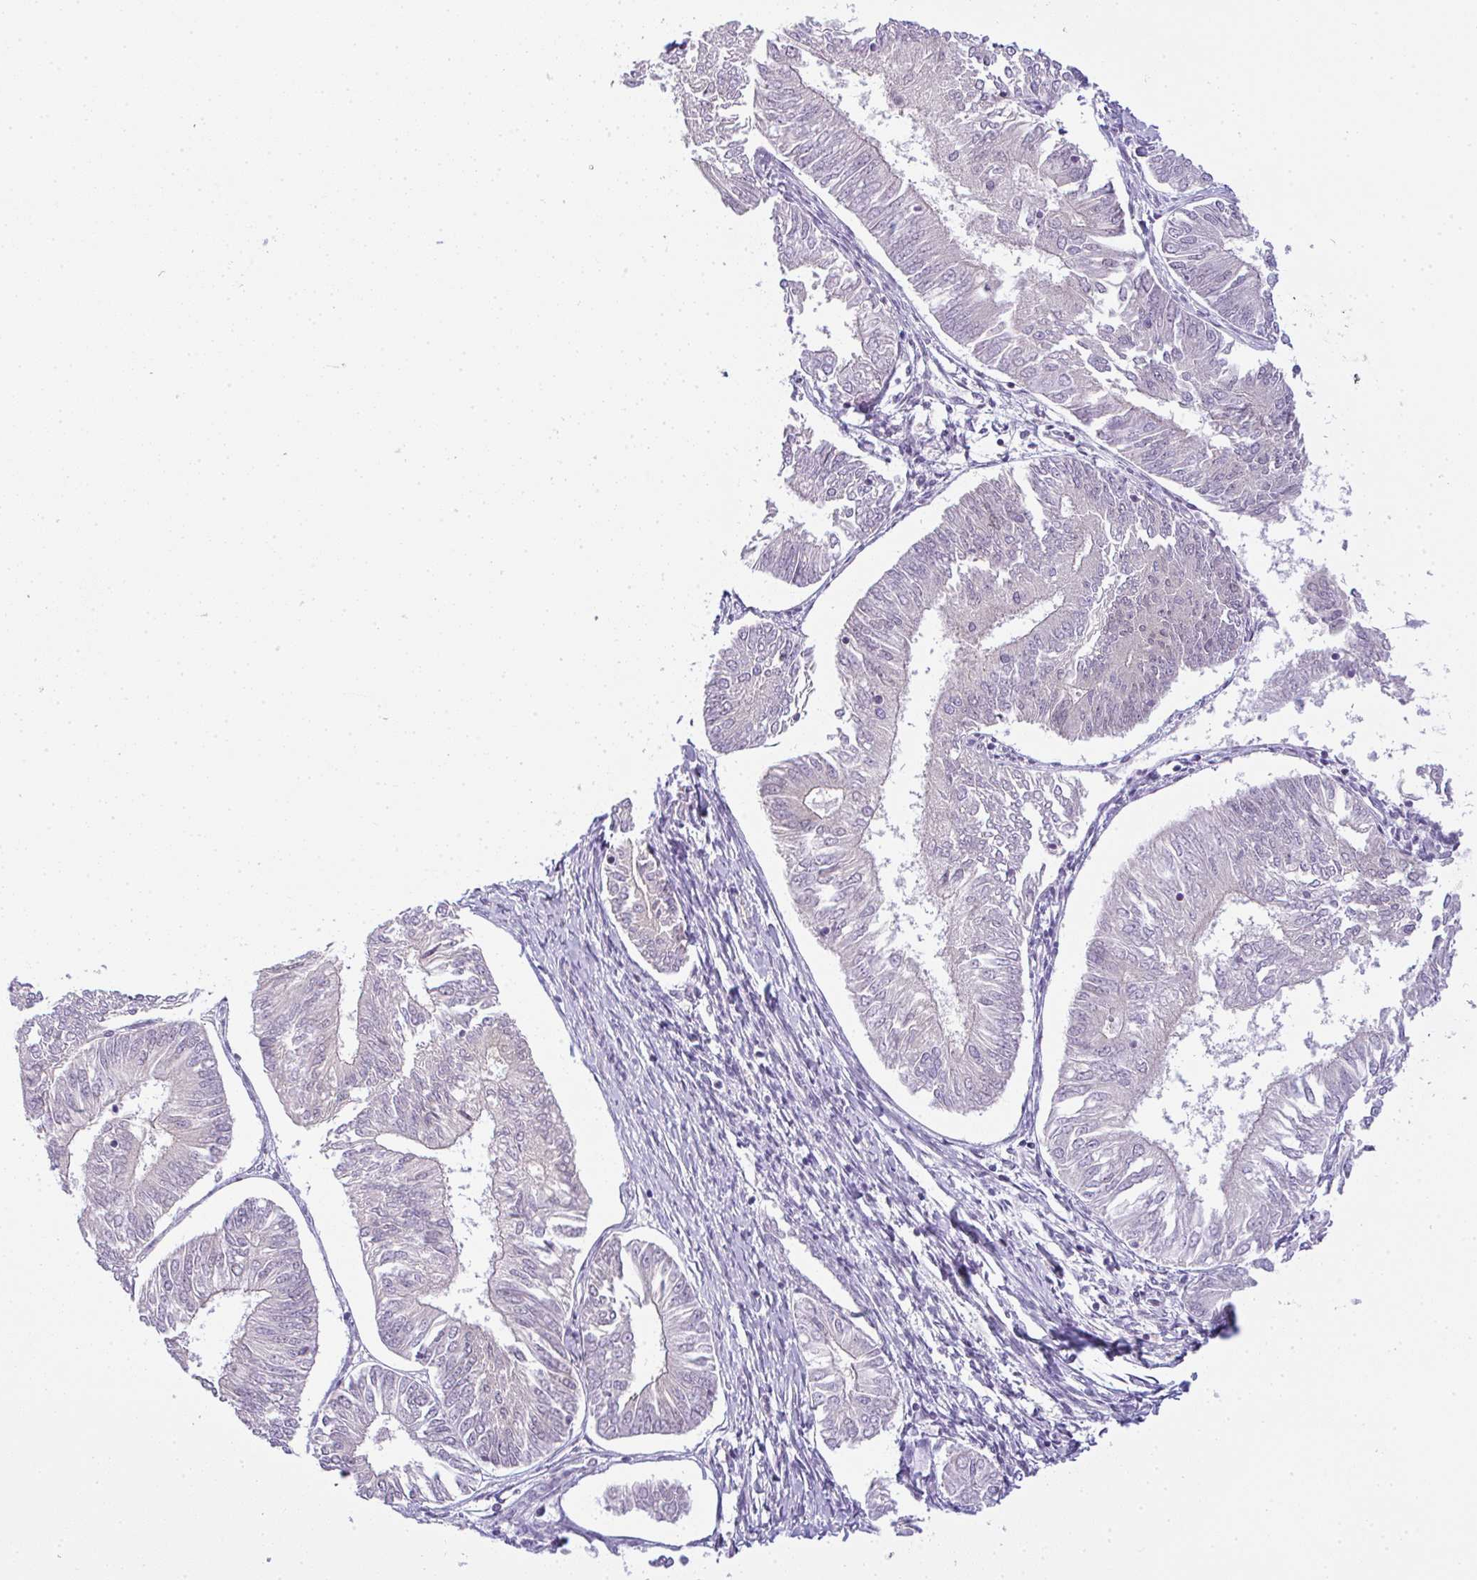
{"staining": {"intensity": "negative", "quantity": "none", "location": "none"}, "tissue": "endometrial cancer", "cell_type": "Tumor cells", "image_type": "cancer", "snomed": [{"axis": "morphology", "description": "Adenocarcinoma, NOS"}, {"axis": "topography", "description": "Endometrium"}], "caption": "This is an immunohistochemistry photomicrograph of human adenocarcinoma (endometrial). There is no staining in tumor cells.", "gene": "CSE1L", "patient": {"sex": "female", "age": 58}}